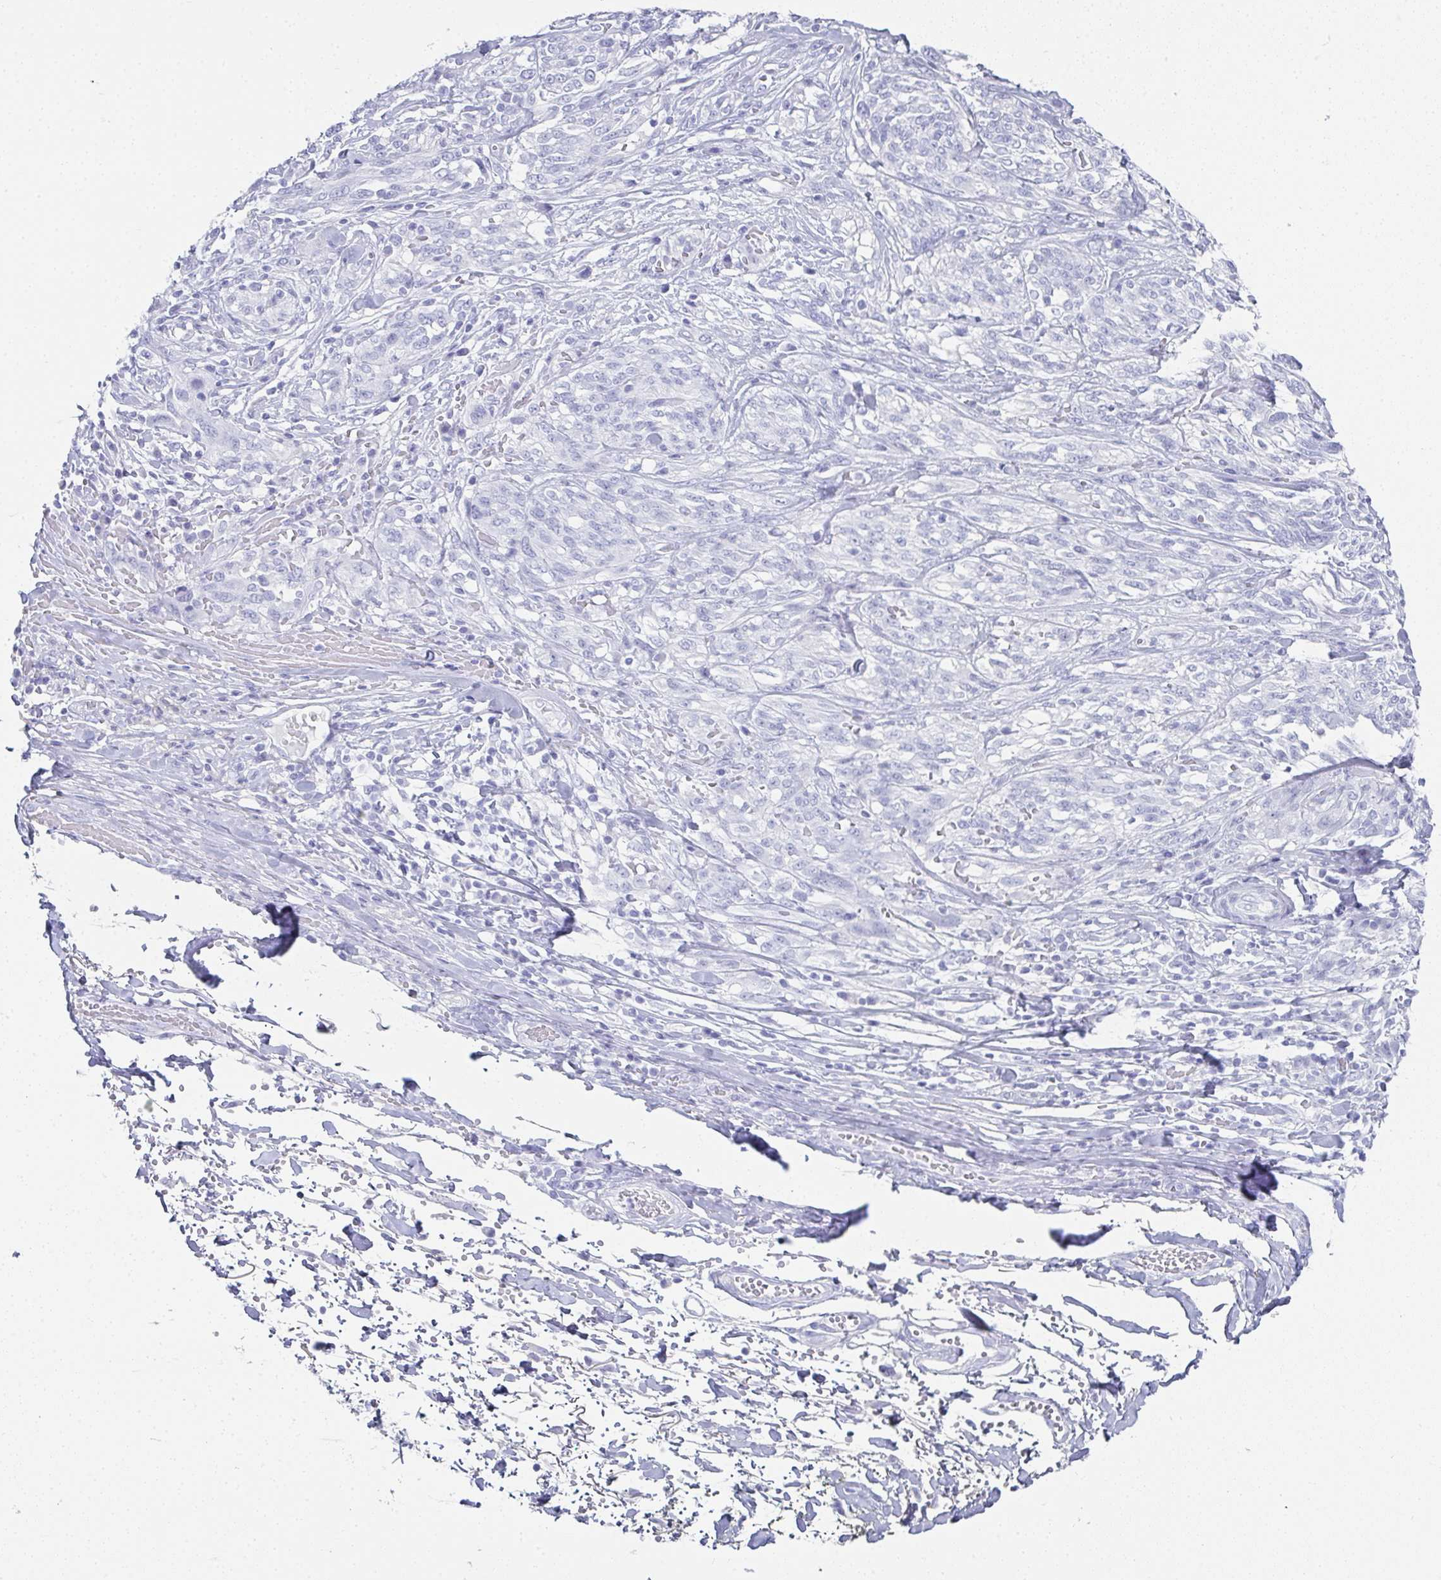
{"staining": {"intensity": "negative", "quantity": "none", "location": "none"}, "tissue": "melanoma", "cell_type": "Tumor cells", "image_type": "cancer", "snomed": [{"axis": "morphology", "description": "Malignant melanoma, NOS"}, {"axis": "topography", "description": "Skin"}], "caption": "IHC image of neoplastic tissue: human melanoma stained with DAB demonstrates no significant protein positivity in tumor cells.", "gene": "SYCP1", "patient": {"sex": "female", "age": 91}}